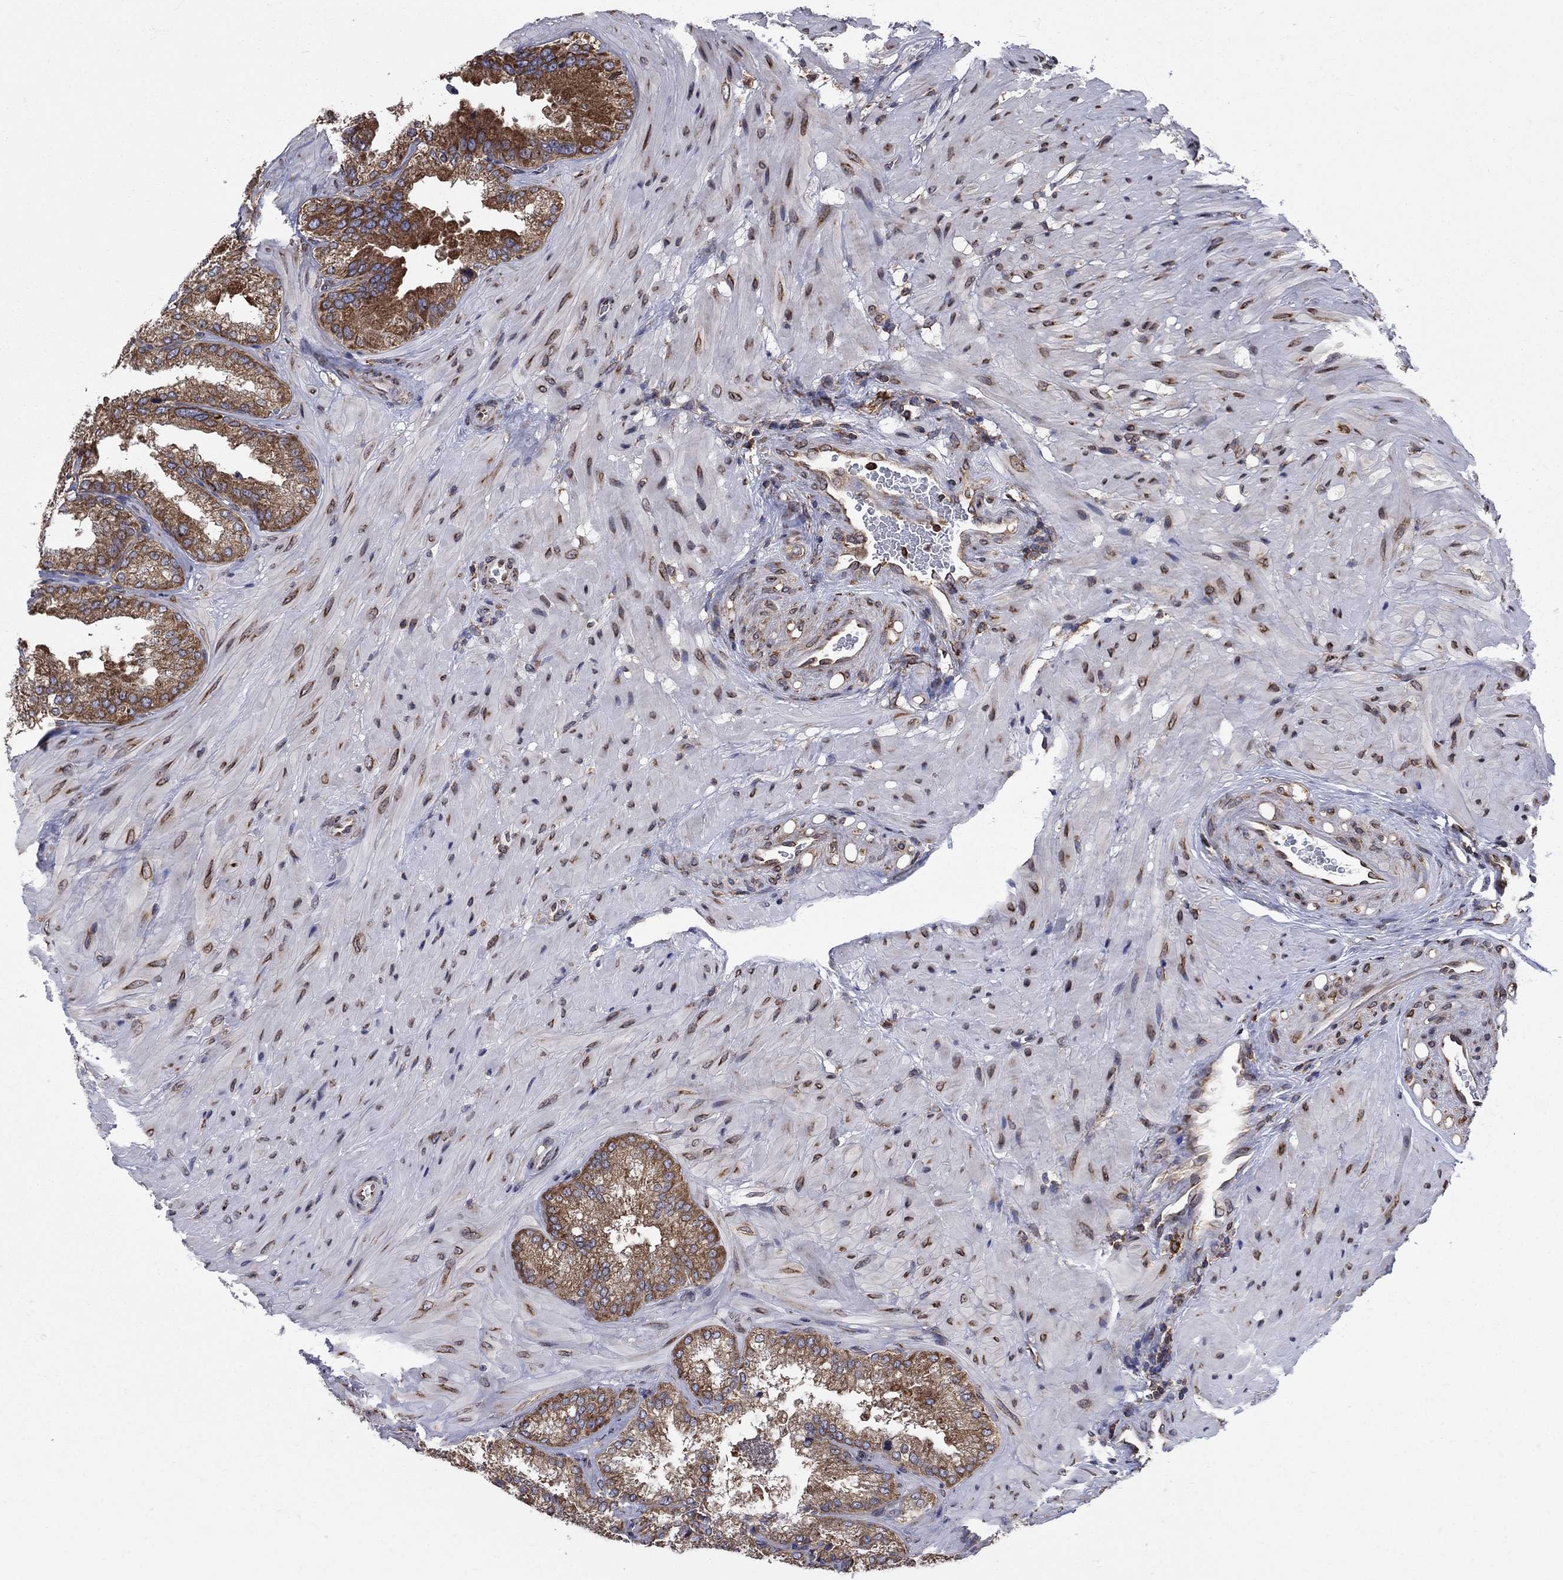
{"staining": {"intensity": "moderate", "quantity": "25%-75%", "location": "cytoplasmic/membranous"}, "tissue": "seminal vesicle", "cell_type": "Glandular cells", "image_type": "normal", "snomed": [{"axis": "morphology", "description": "Normal tissue, NOS"}, {"axis": "topography", "description": "Seminal veicle"}], "caption": "Glandular cells show medium levels of moderate cytoplasmic/membranous expression in about 25%-75% of cells in unremarkable human seminal vesicle. (IHC, brightfield microscopy, high magnification).", "gene": "YBX1", "patient": {"sex": "male", "age": 37}}